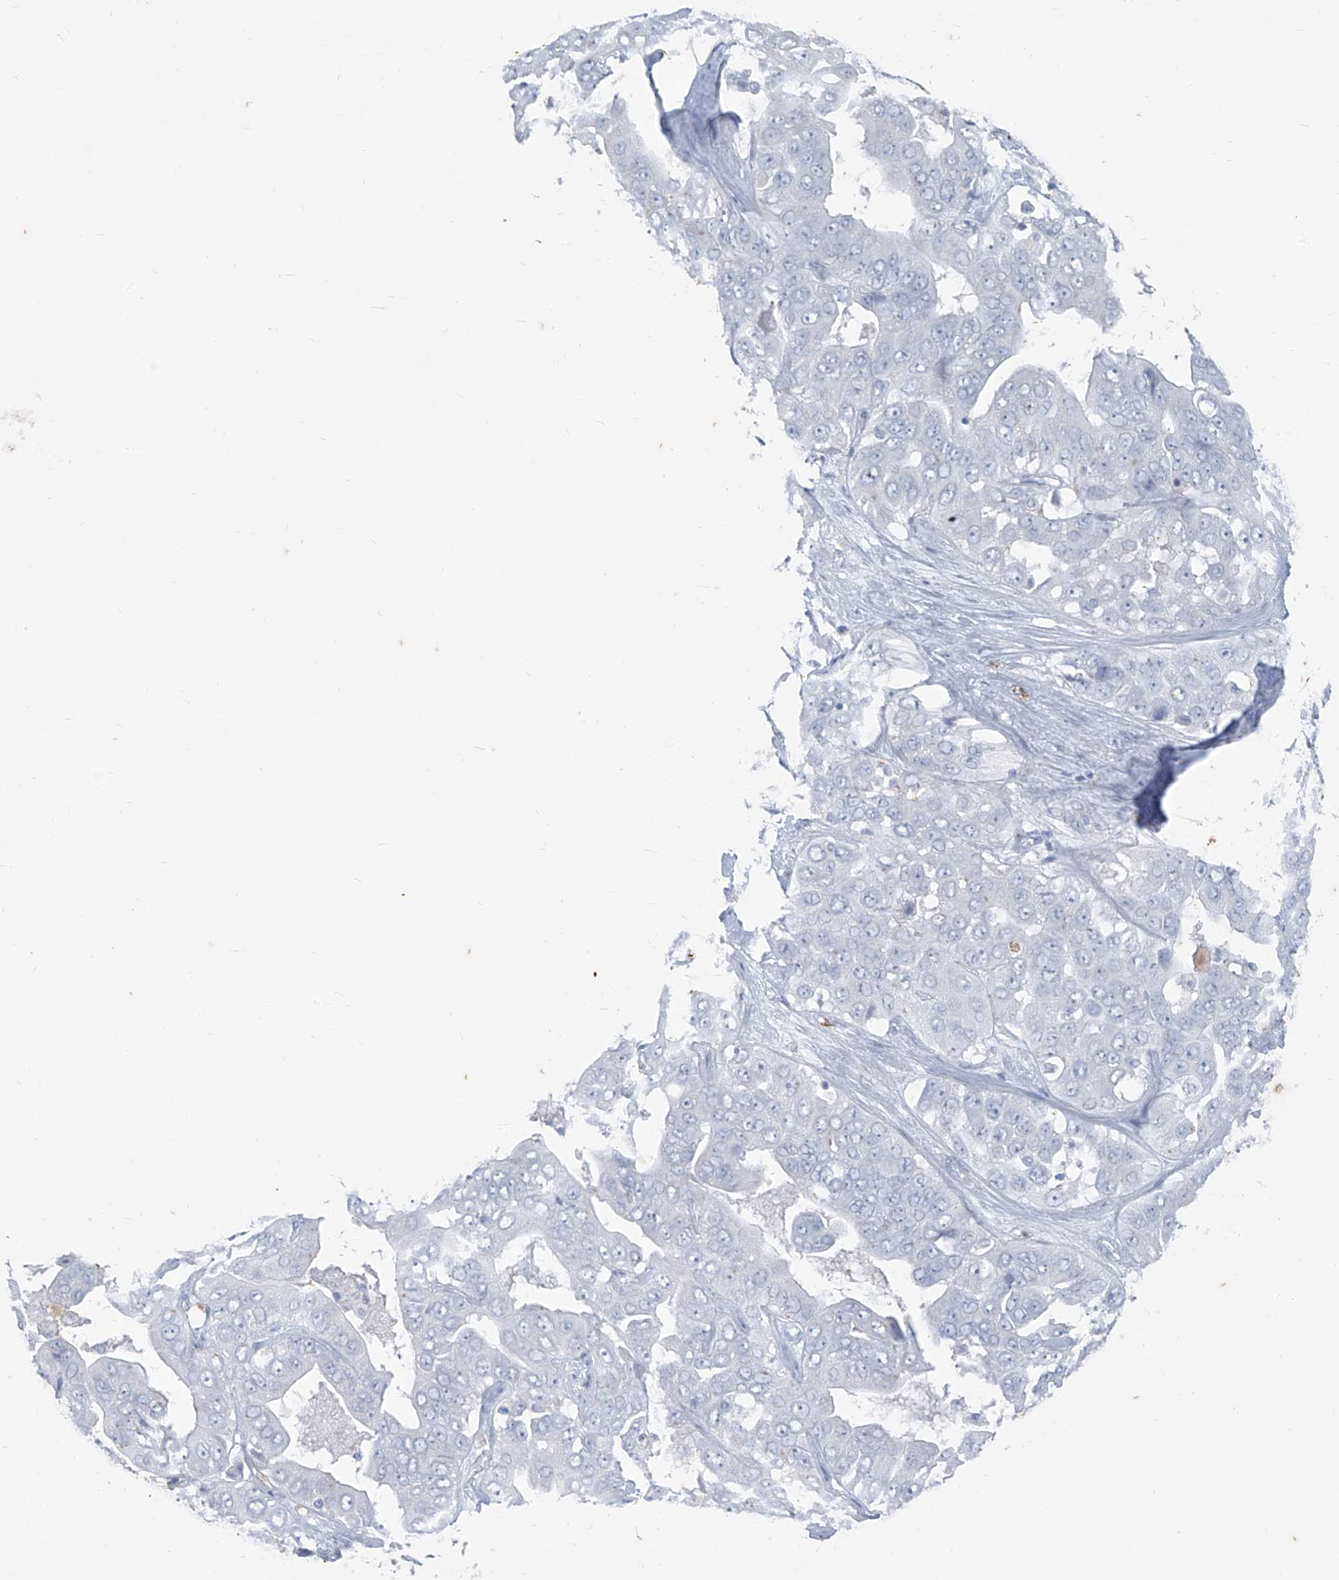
{"staining": {"intensity": "negative", "quantity": "none", "location": "none"}, "tissue": "liver cancer", "cell_type": "Tumor cells", "image_type": "cancer", "snomed": [{"axis": "morphology", "description": "Cholangiocarcinoma"}, {"axis": "topography", "description": "Liver"}], "caption": "A micrograph of human liver cancer (cholangiocarcinoma) is negative for staining in tumor cells.", "gene": "CX3CR1", "patient": {"sex": "female", "age": 52}}